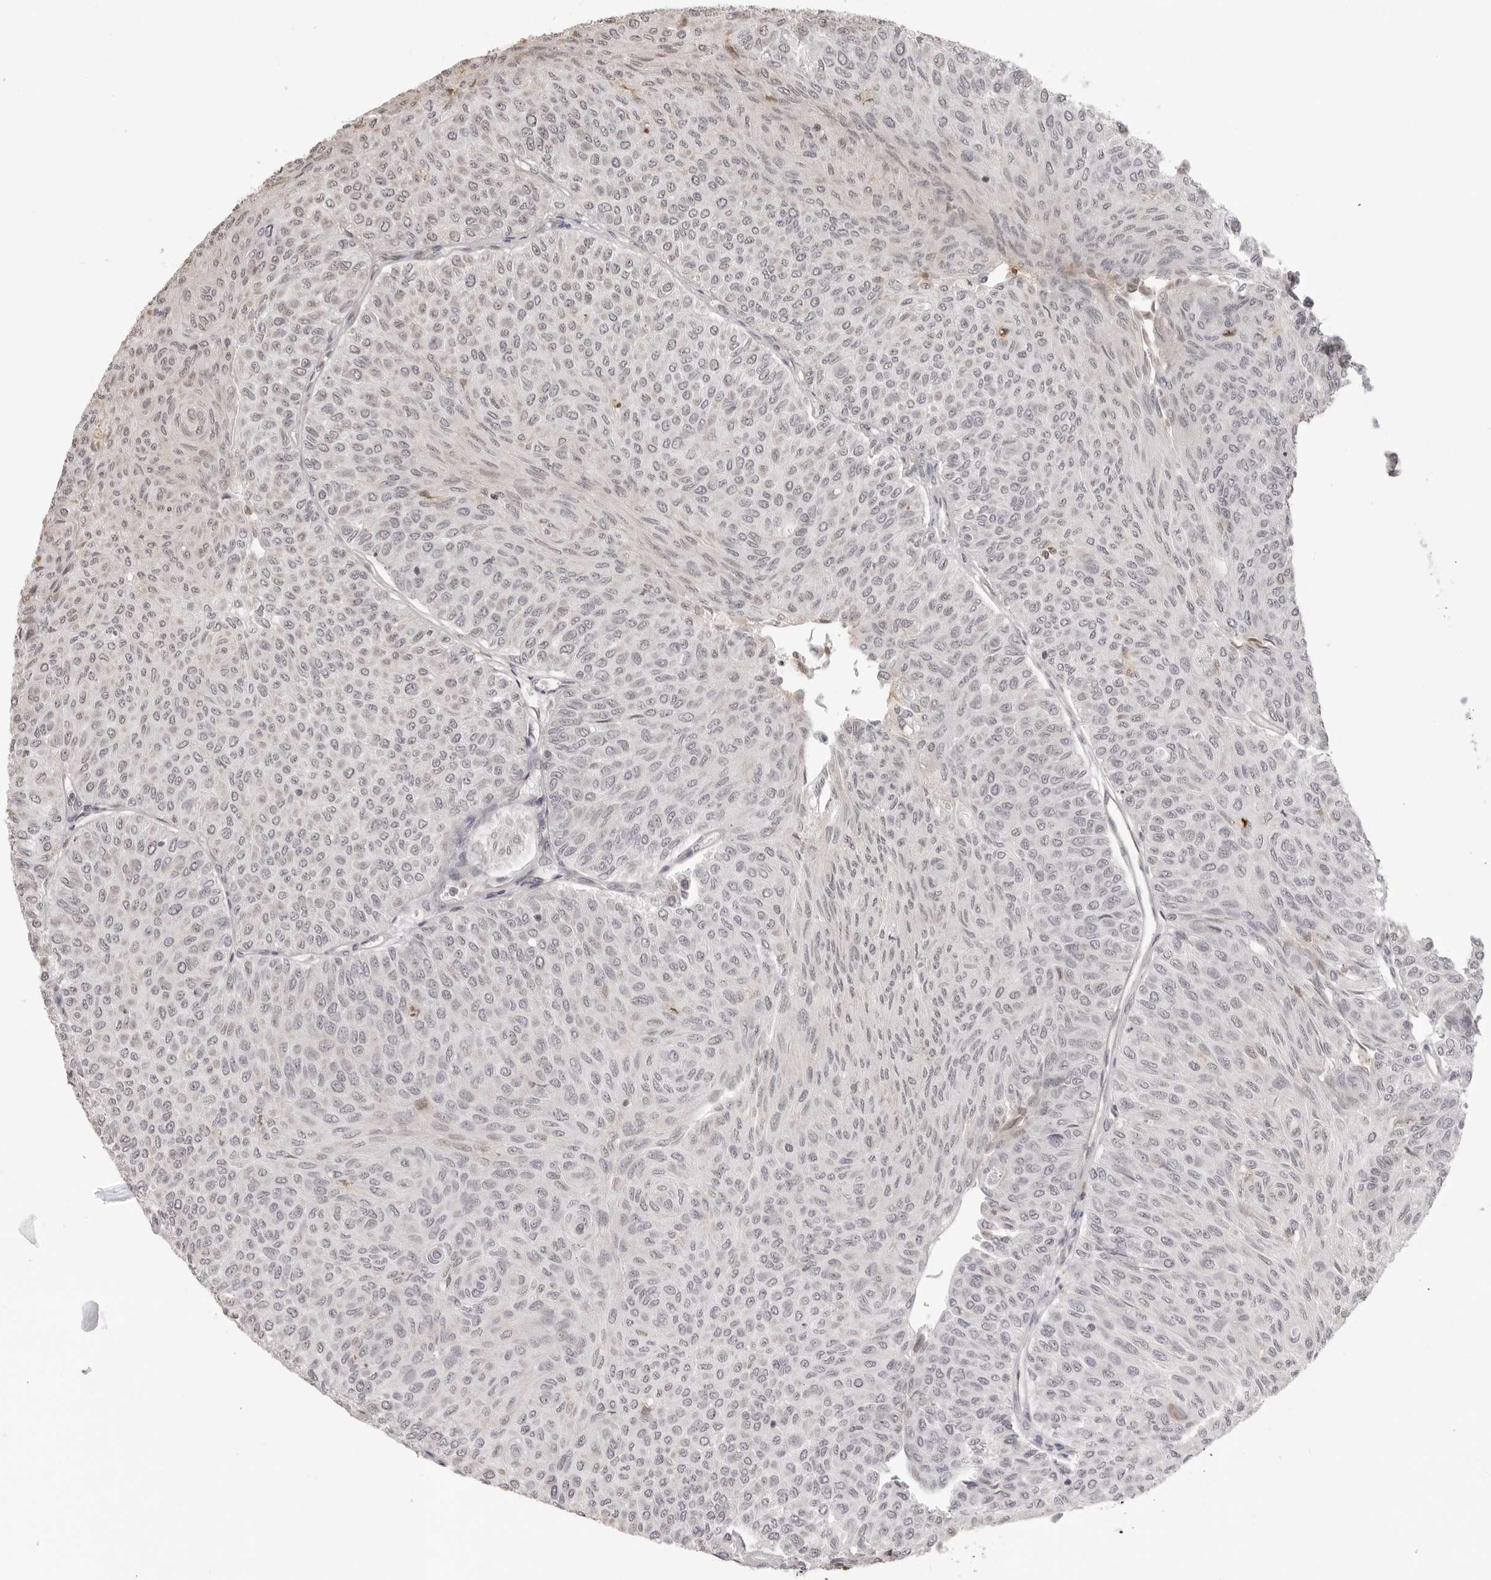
{"staining": {"intensity": "negative", "quantity": "none", "location": "none"}, "tissue": "urothelial cancer", "cell_type": "Tumor cells", "image_type": "cancer", "snomed": [{"axis": "morphology", "description": "Urothelial carcinoma, Low grade"}, {"axis": "topography", "description": "Urinary bladder"}], "caption": "Tumor cells are negative for brown protein staining in urothelial carcinoma (low-grade).", "gene": "DYNLT5", "patient": {"sex": "male", "age": 78}}